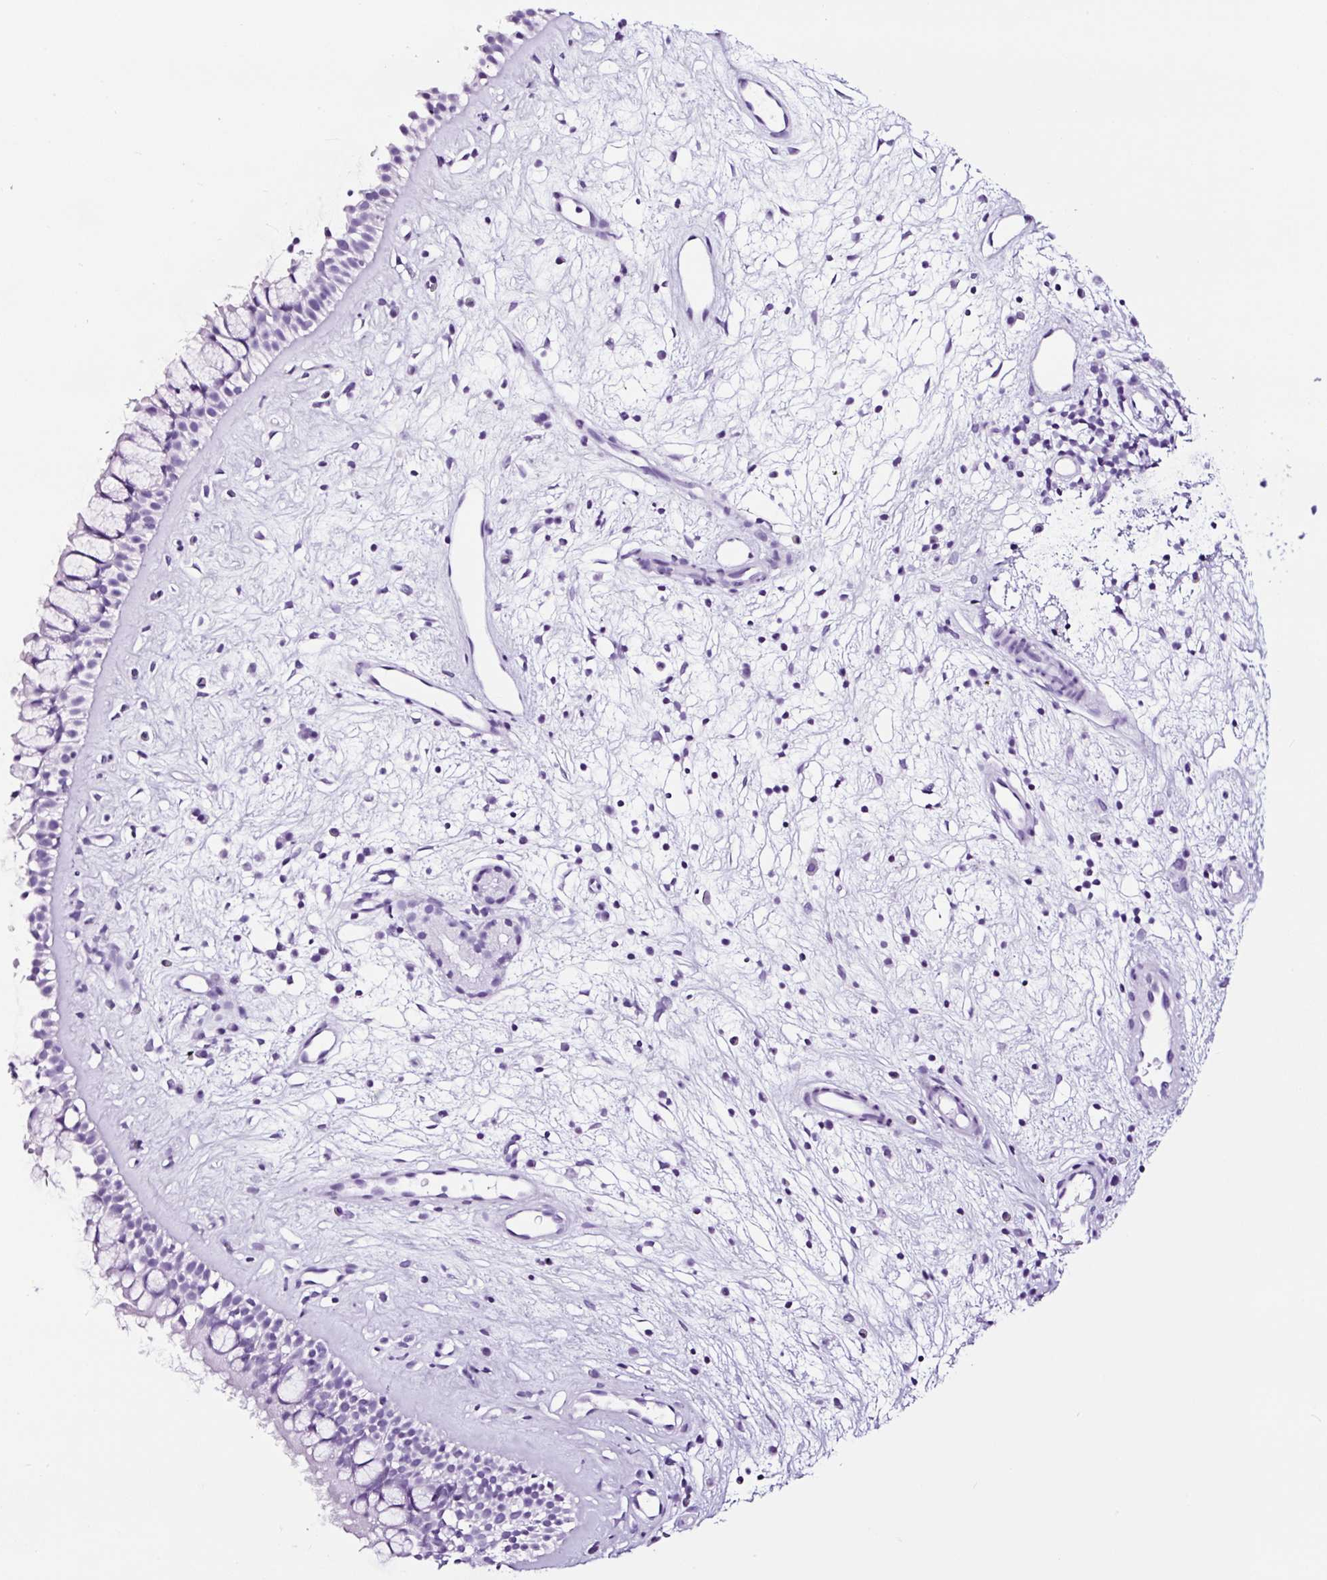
{"staining": {"intensity": "negative", "quantity": "none", "location": "none"}, "tissue": "nasopharynx", "cell_type": "Respiratory epithelial cells", "image_type": "normal", "snomed": [{"axis": "morphology", "description": "Normal tissue, NOS"}, {"axis": "topography", "description": "Nasopharynx"}], "caption": "IHC histopathology image of benign nasopharynx stained for a protein (brown), which demonstrates no staining in respiratory epithelial cells. (DAB (3,3'-diaminobenzidine) IHC, high magnification).", "gene": "FBXL7", "patient": {"sex": "male", "age": 32}}